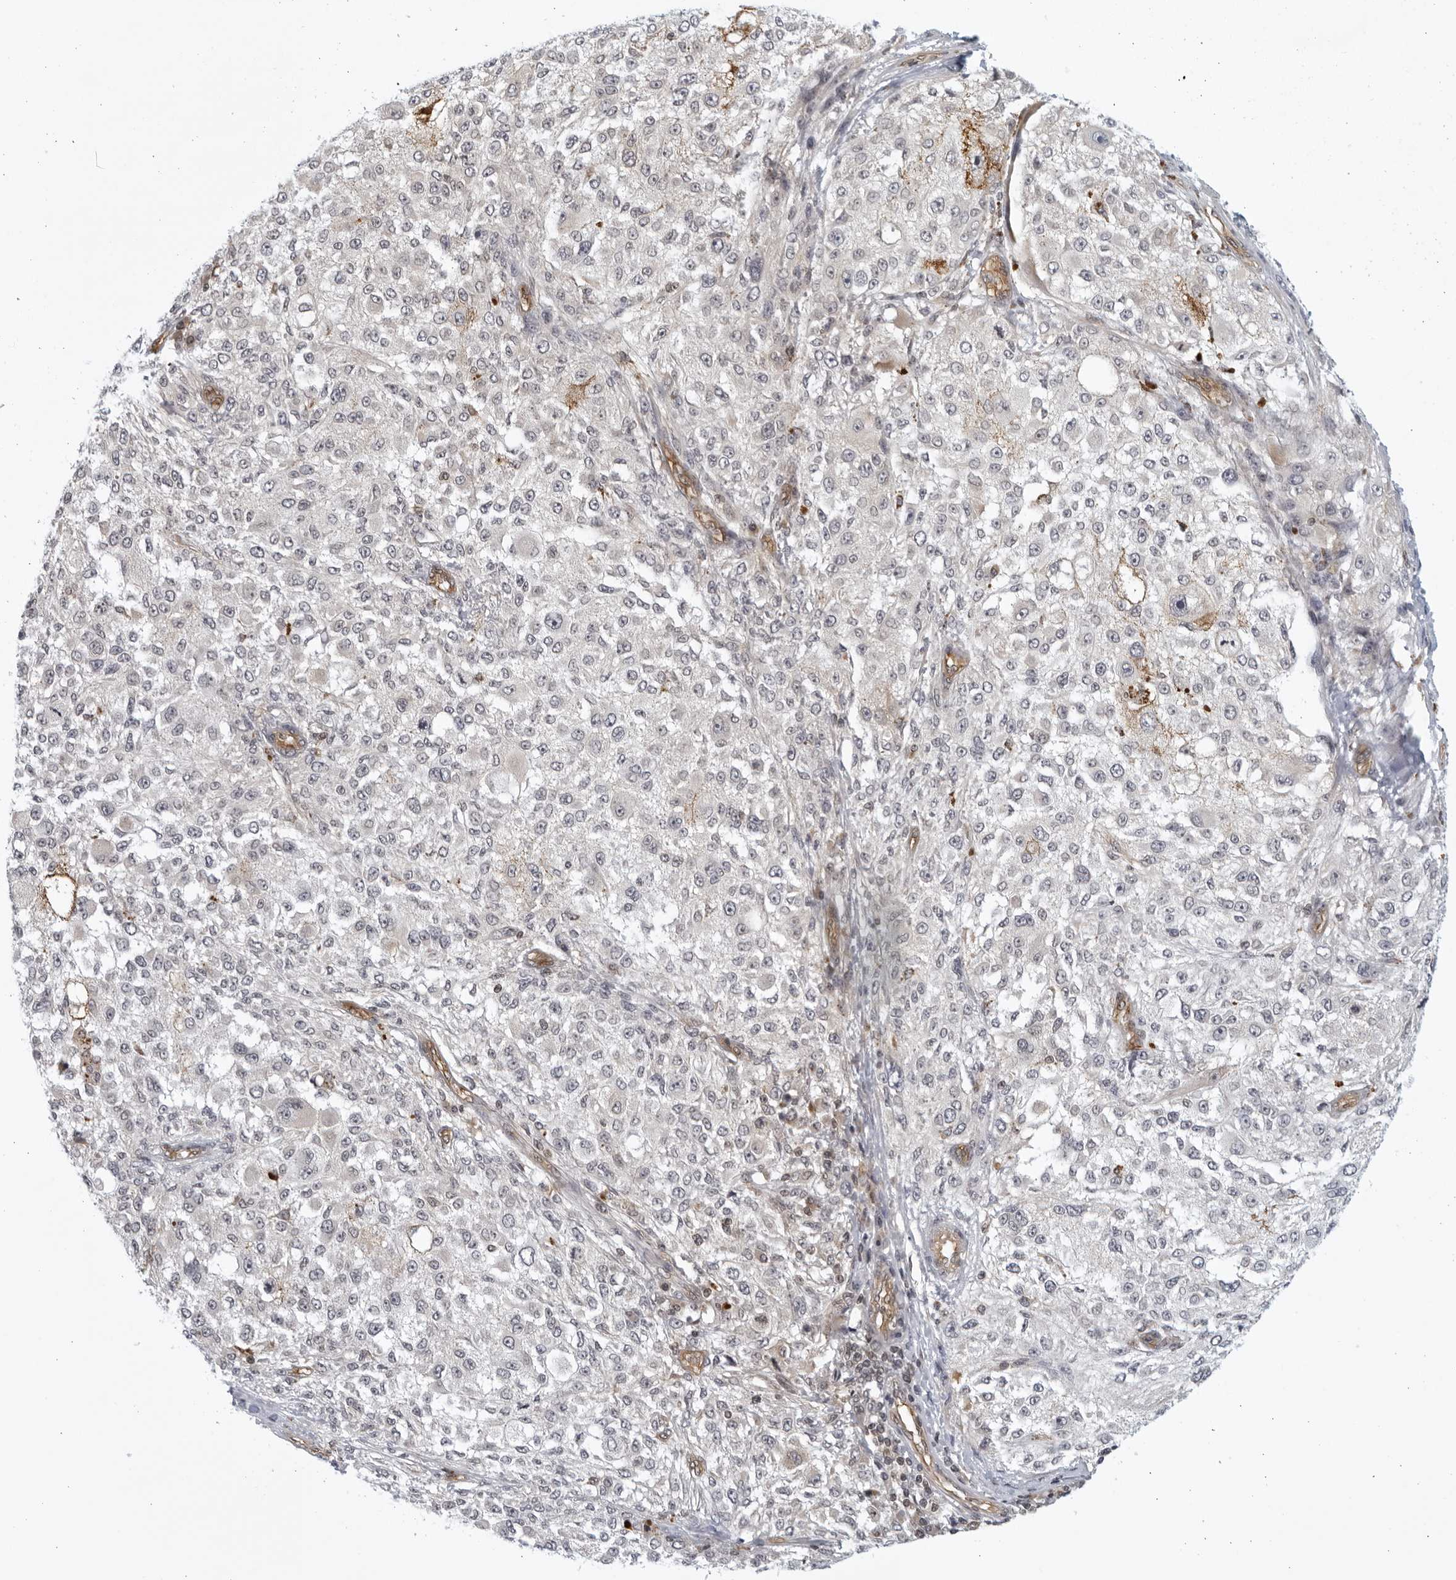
{"staining": {"intensity": "negative", "quantity": "none", "location": "none"}, "tissue": "melanoma", "cell_type": "Tumor cells", "image_type": "cancer", "snomed": [{"axis": "morphology", "description": "Necrosis, NOS"}, {"axis": "morphology", "description": "Malignant melanoma, NOS"}, {"axis": "topography", "description": "Skin"}], "caption": "DAB (3,3'-diaminobenzidine) immunohistochemical staining of malignant melanoma displays no significant positivity in tumor cells.", "gene": "SERTAD4", "patient": {"sex": "female", "age": 87}}